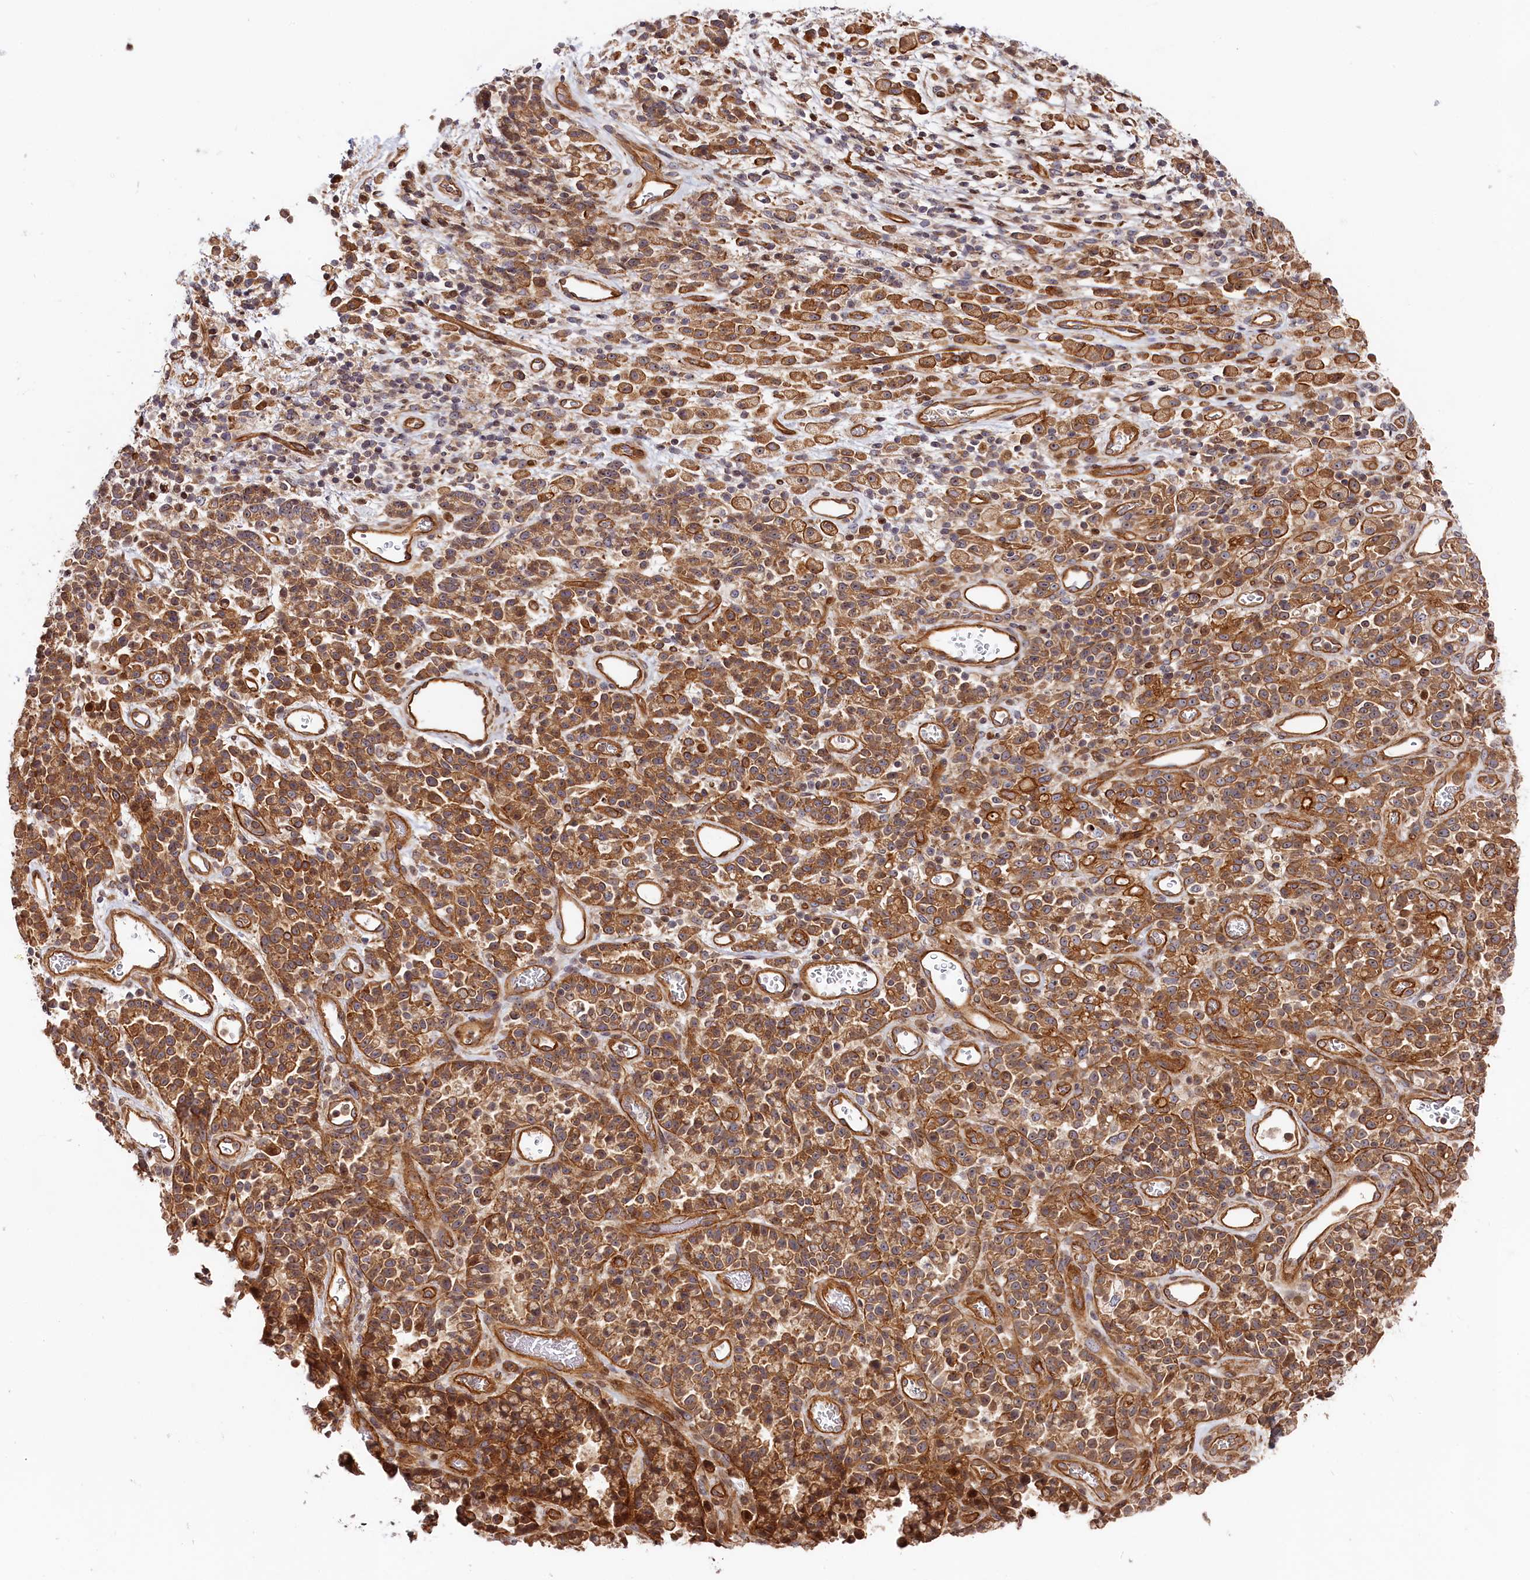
{"staining": {"intensity": "moderate", "quantity": ">75%", "location": "cytoplasmic/membranous"}, "tissue": "stomach cancer", "cell_type": "Tumor cells", "image_type": "cancer", "snomed": [{"axis": "morphology", "description": "Adenocarcinoma, NOS"}, {"axis": "topography", "description": "Stomach"}], "caption": "High-magnification brightfield microscopy of stomach adenocarcinoma stained with DAB (brown) and counterstained with hematoxylin (blue). tumor cells exhibit moderate cytoplasmic/membranous staining is identified in about>75% of cells. The protein is stained brown, and the nuclei are stained in blue (DAB IHC with brightfield microscopy, high magnification).", "gene": "CEP44", "patient": {"sex": "female", "age": 60}}